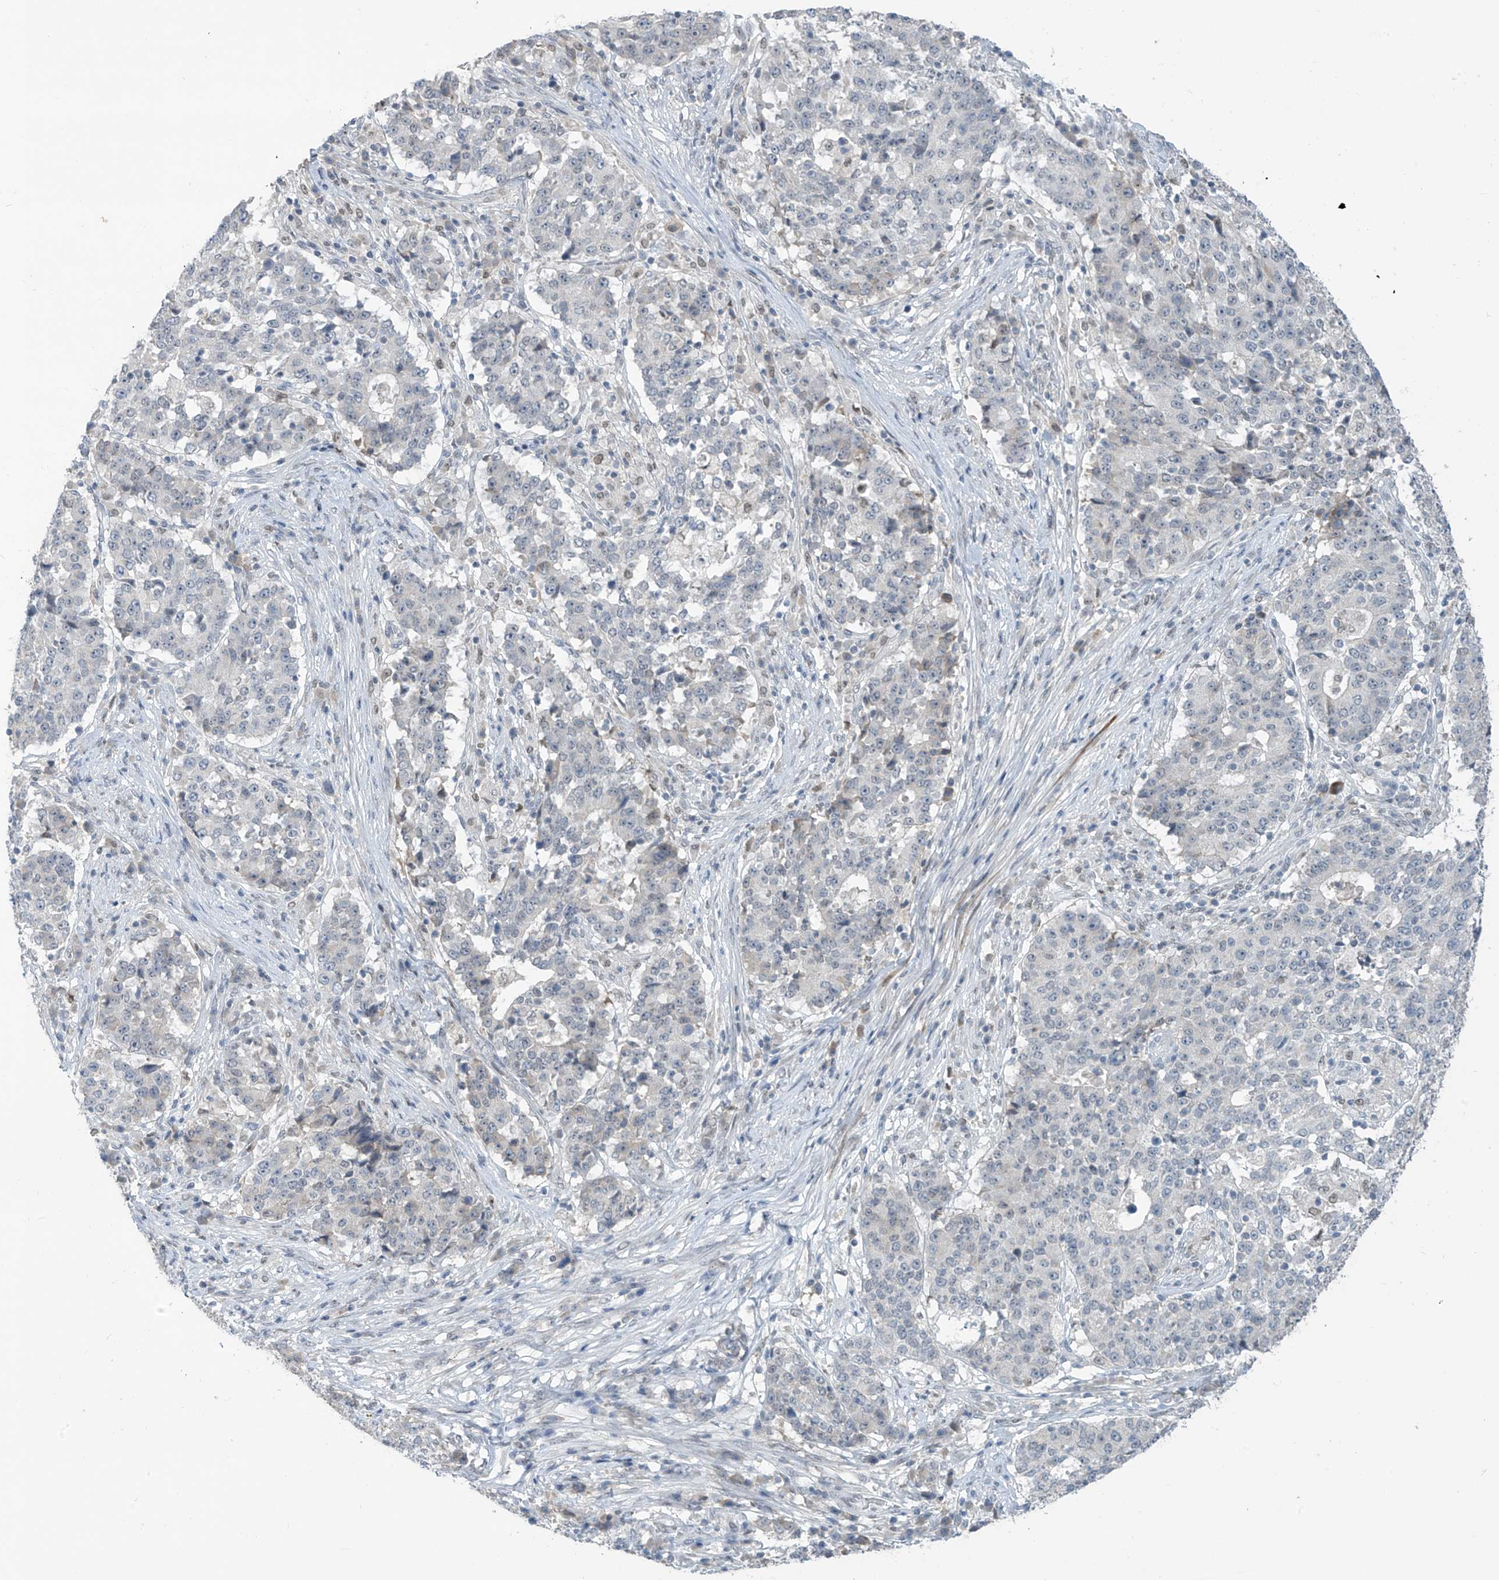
{"staining": {"intensity": "negative", "quantity": "none", "location": "none"}, "tissue": "stomach cancer", "cell_type": "Tumor cells", "image_type": "cancer", "snomed": [{"axis": "morphology", "description": "Adenocarcinoma, NOS"}, {"axis": "topography", "description": "Stomach"}], "caption": "This is a micrograph of immunohistochemistry (IHC) staining of stomach adenocarcinoma, which shows no positivity in tumor cells.", "gene": "METAP1D", "patient": {"sex": "male", "age": 59}}